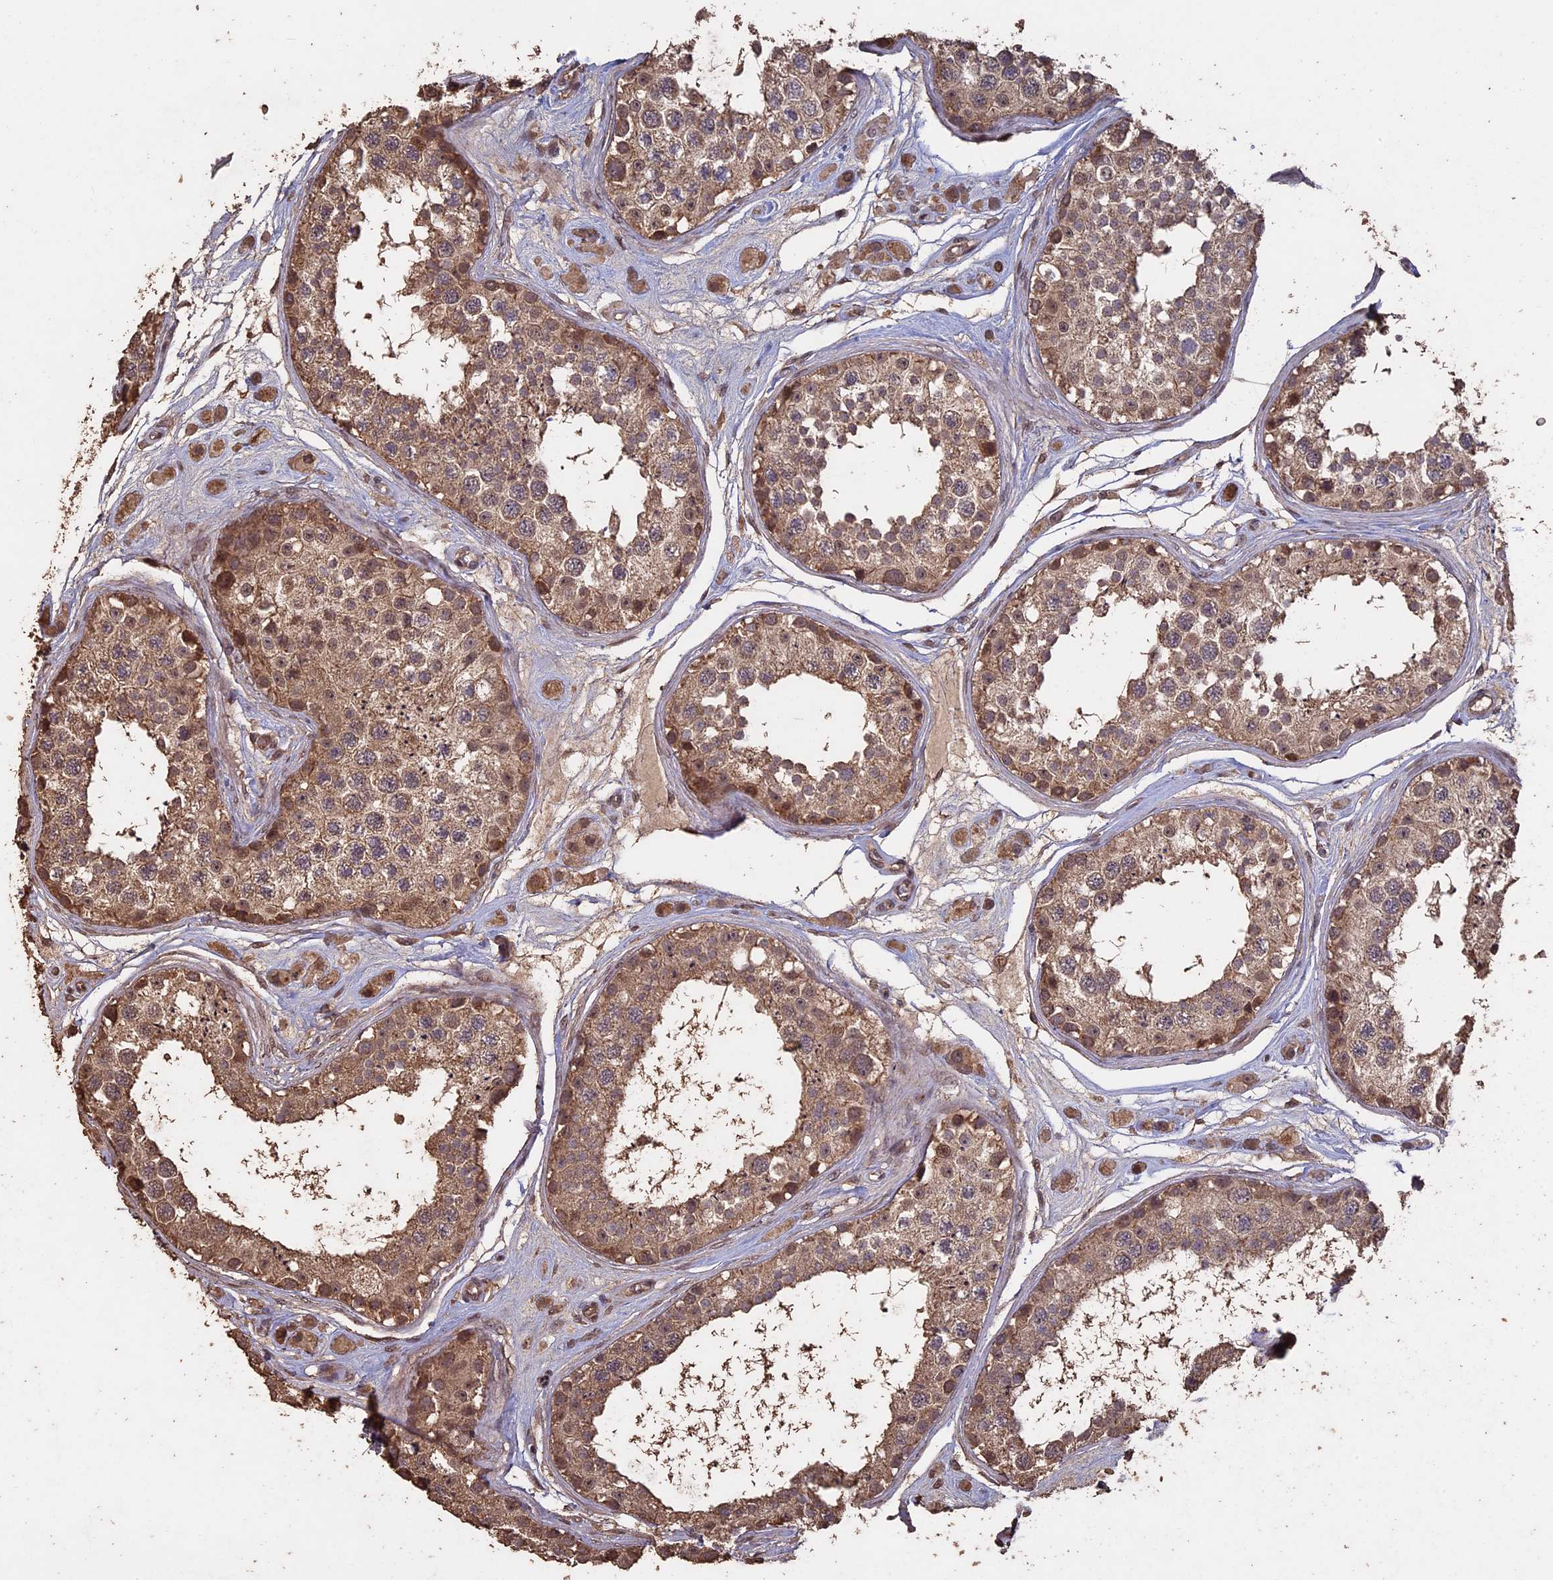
{"staining": {"intensity": "moderate", "quantity": ">75%", "location": "cytoplasmic/membranous"}, "tissue": "testis", "cell_type": "Cells in seminiferous ducts", "image_type": "normal", "snomed": [{"axis": "morphology", "description": "Normal tissue, NOS"}, {"axis": "topography", "description": "Testis"}], "caption": "Protein analysis of normal testis shows moderate cytoplasmic/membranous positivity in approximately >75% of cells in seminiferous ducts. The staining is performed using DAB (3,3'-diaminobenzidine) brown chromogen to label protein expression. The nuclei are counter-stained blue using hematoxylin.", "gene": "HUNK", "patient": {"sex": "male", "age": 25}}